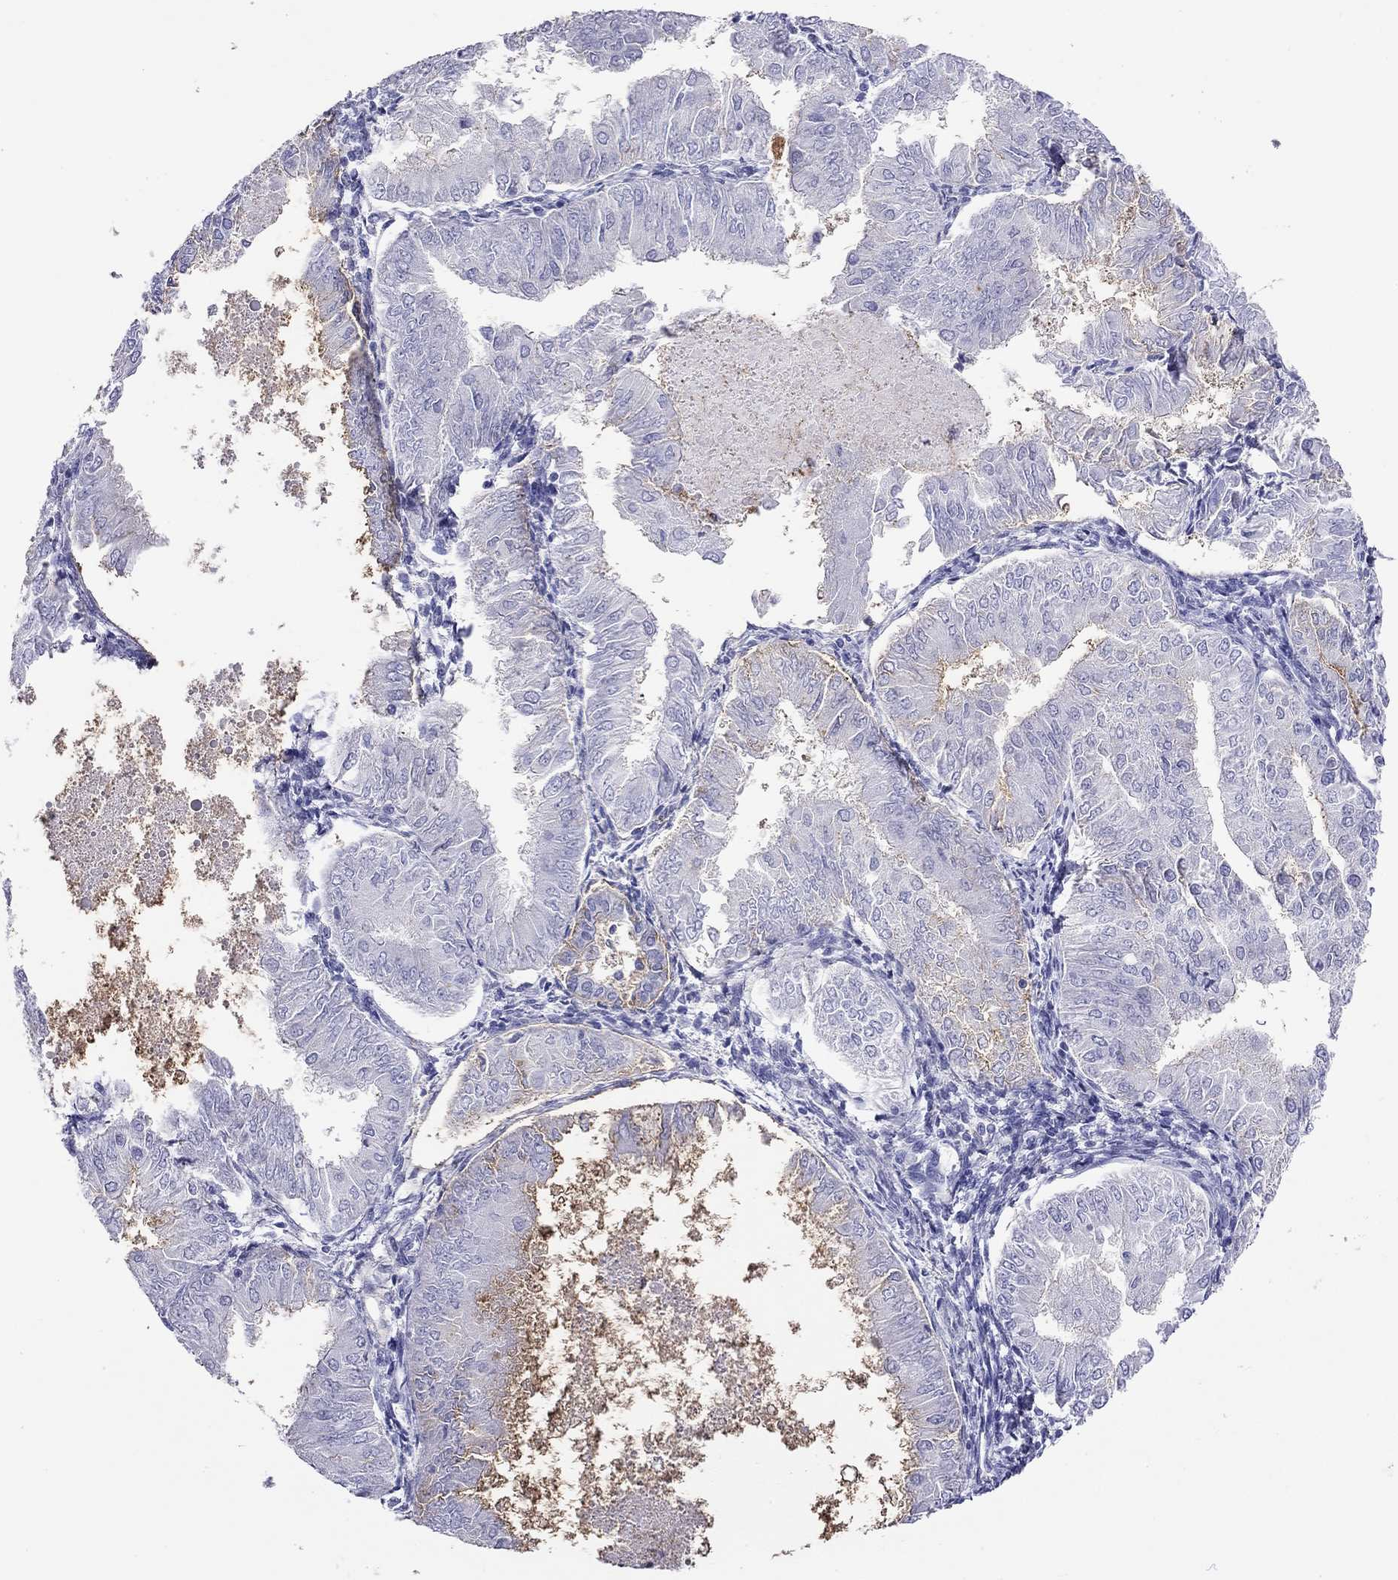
{"staining": {"intensity": "moderate", "quantity": "<25%", "location": "cytoplasmic/membranous"}, "tissue": "endometrial cancer", "cell_type": "Tumor cells", "image_type": "cancer", "snomed": [{"axis": "morphology", "description": "Adenocarcinoma, NOS"}, {"axis": "topography", "description": "Endometrium"}], "caption": "A high-resolution histopathology image shows immunohistochemistry (IHC) staining of endometrial adenocarcinoma, which exhibits moderate cytoplasmic/membranous staining in approximately <25% of tumor cells. Ihc stains the protein in brown and the nuclei are stained blue.", "gene": "SLC46A2", "patient": {"sex": "female", "age": 53}}